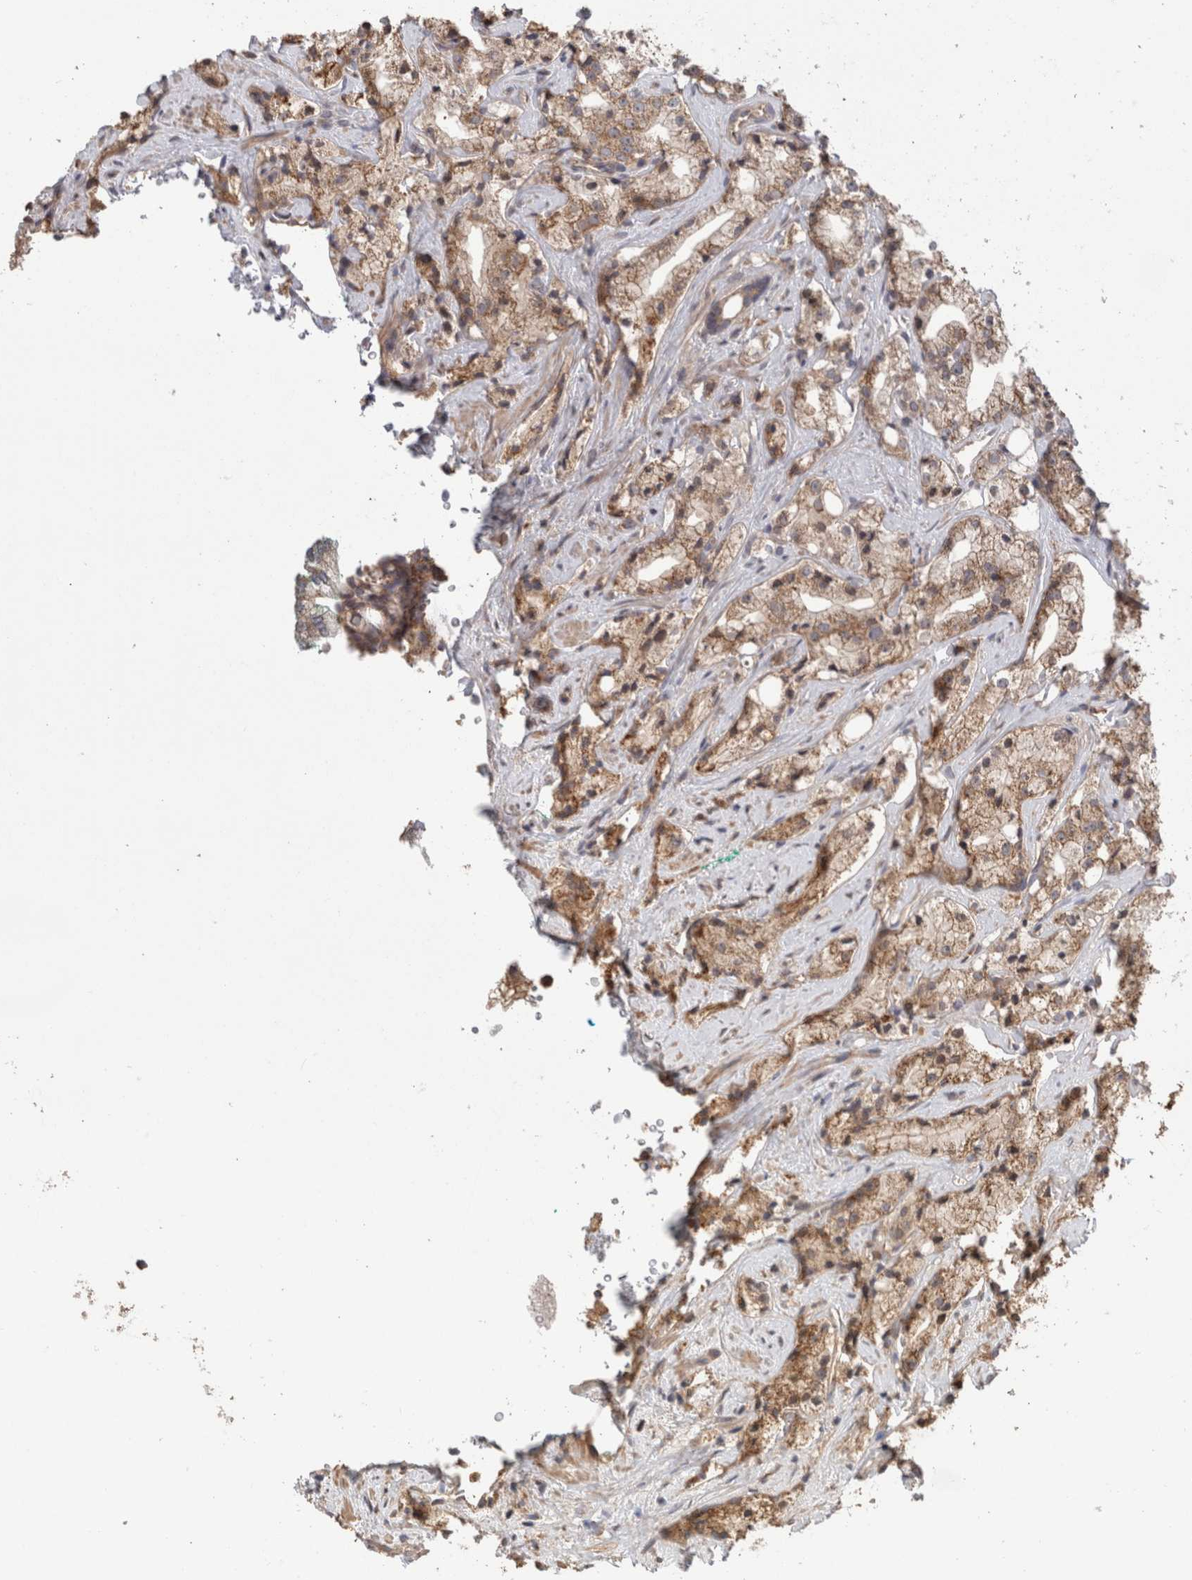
{"staining": {"intensity": "moderate", "quantity": ">75%", "location": "cytoplasmic/membranous"}, "tissue": "prostate cancer", "cell_type": "Tumor cells", "image_type": "cancer", "snomed": [{"axis": "morphology", "description": "Adenocarcinoma, High grade"}, {"axis": "topography", "description": "Prostate"}], "caption": "This micrograph demonstrates IHC staining of prostate cancer, with medium moderate cytoplasmic/membranous staining in approximately >75% of tumor cells.", "gene": "IMMP2L", "patient": {"sex": "male", "age": 64}}